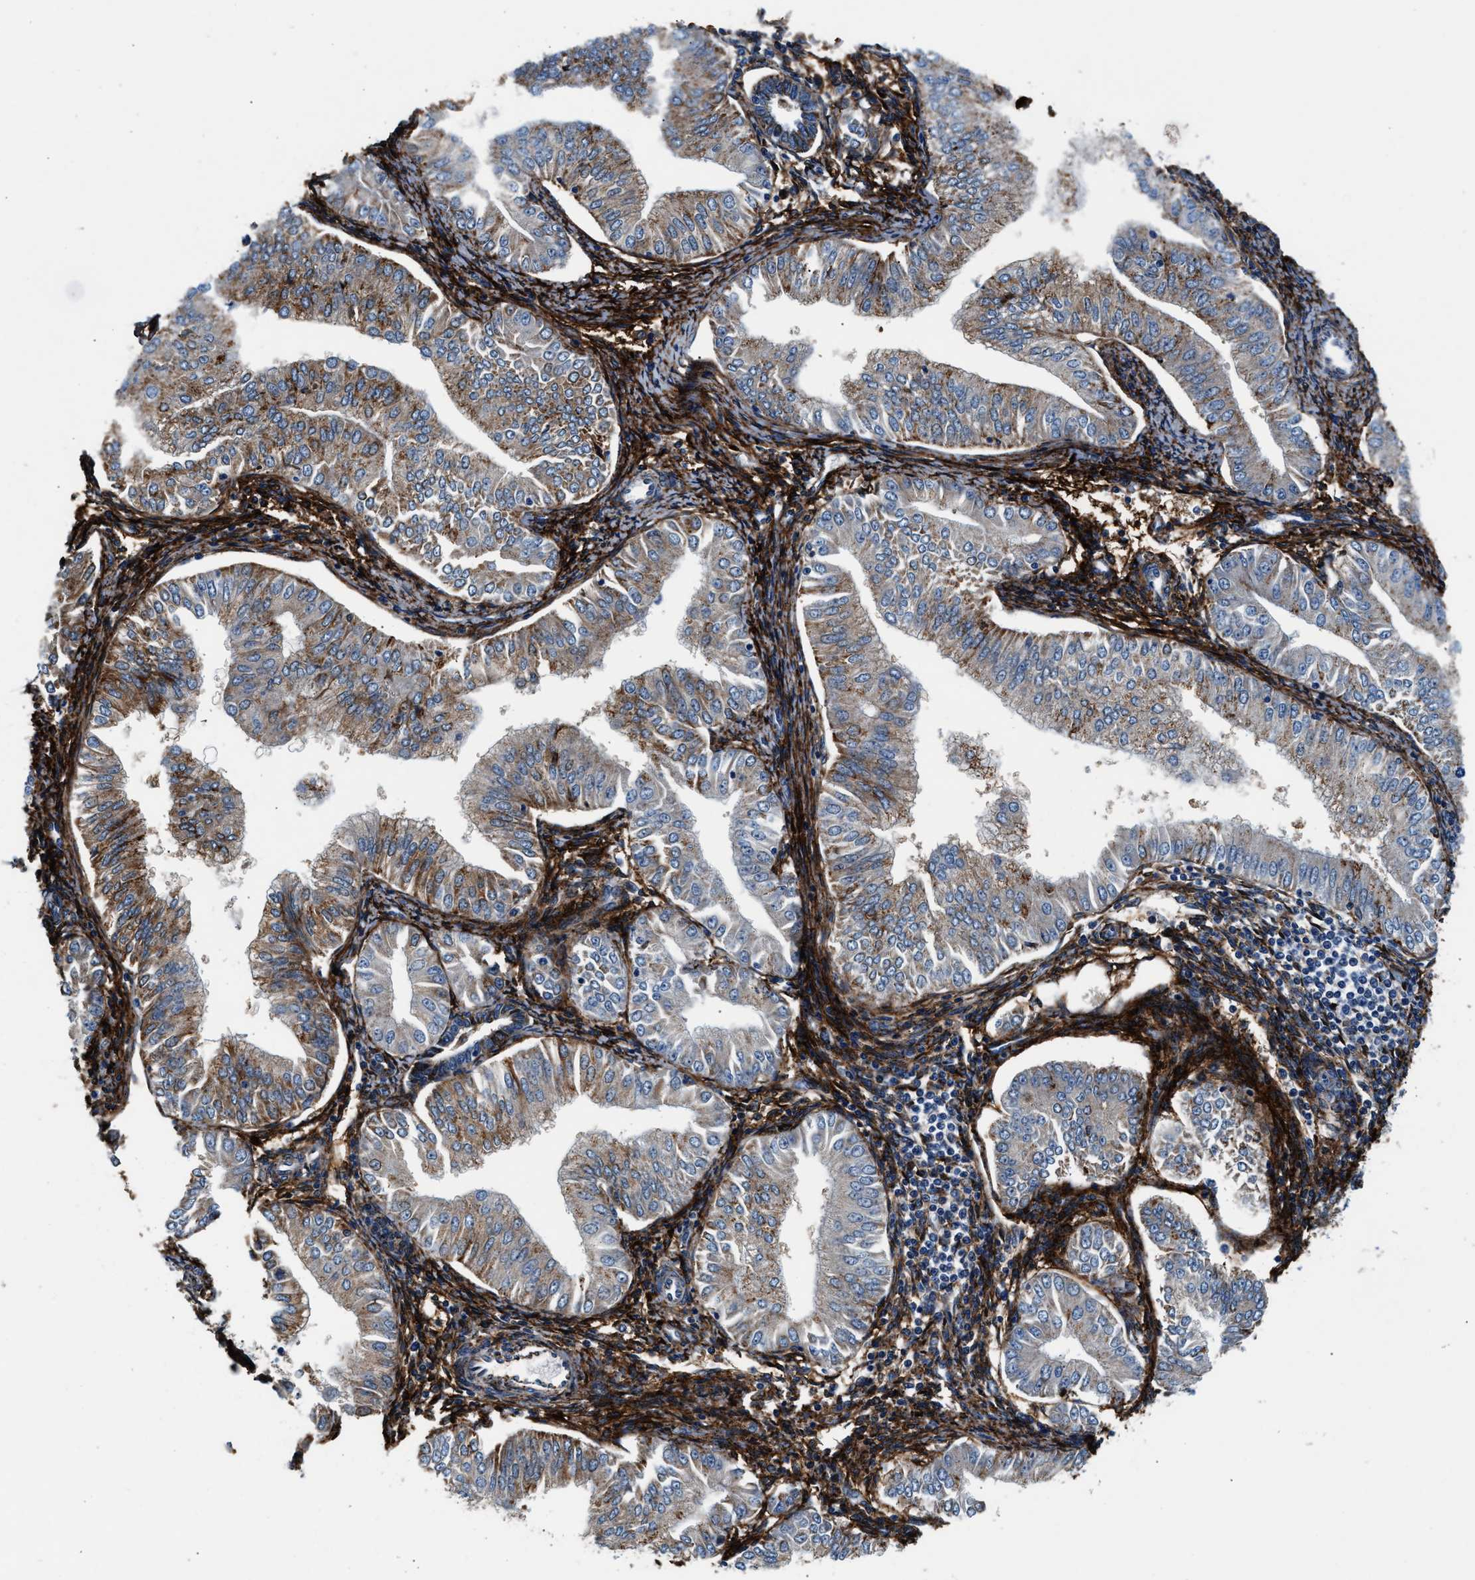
{"staining": {"intensity": "weak", "quantity": ">75%", "location": "cytoplasmic/membranous"}, "tissue": "endometrial cancer", "cell_type": "Tumor cells", "image_type": "cancer", "snomed": [{"axis": "morphology", "description": "Normal tissue, NOS"}, {"axis": "morphology", "description": "Adenocarcinoma, NOS"}, {"axis": "topography", "description": "Endometrium"}], "caption": "Weak cytoplasmic/membranous positivity is appreciated in about >75% of tumor cells in endometrial cancer. Nuclei are stained in blue.", "gene": "SLFN11", "patient": {"sex": "female", "age": 53}}